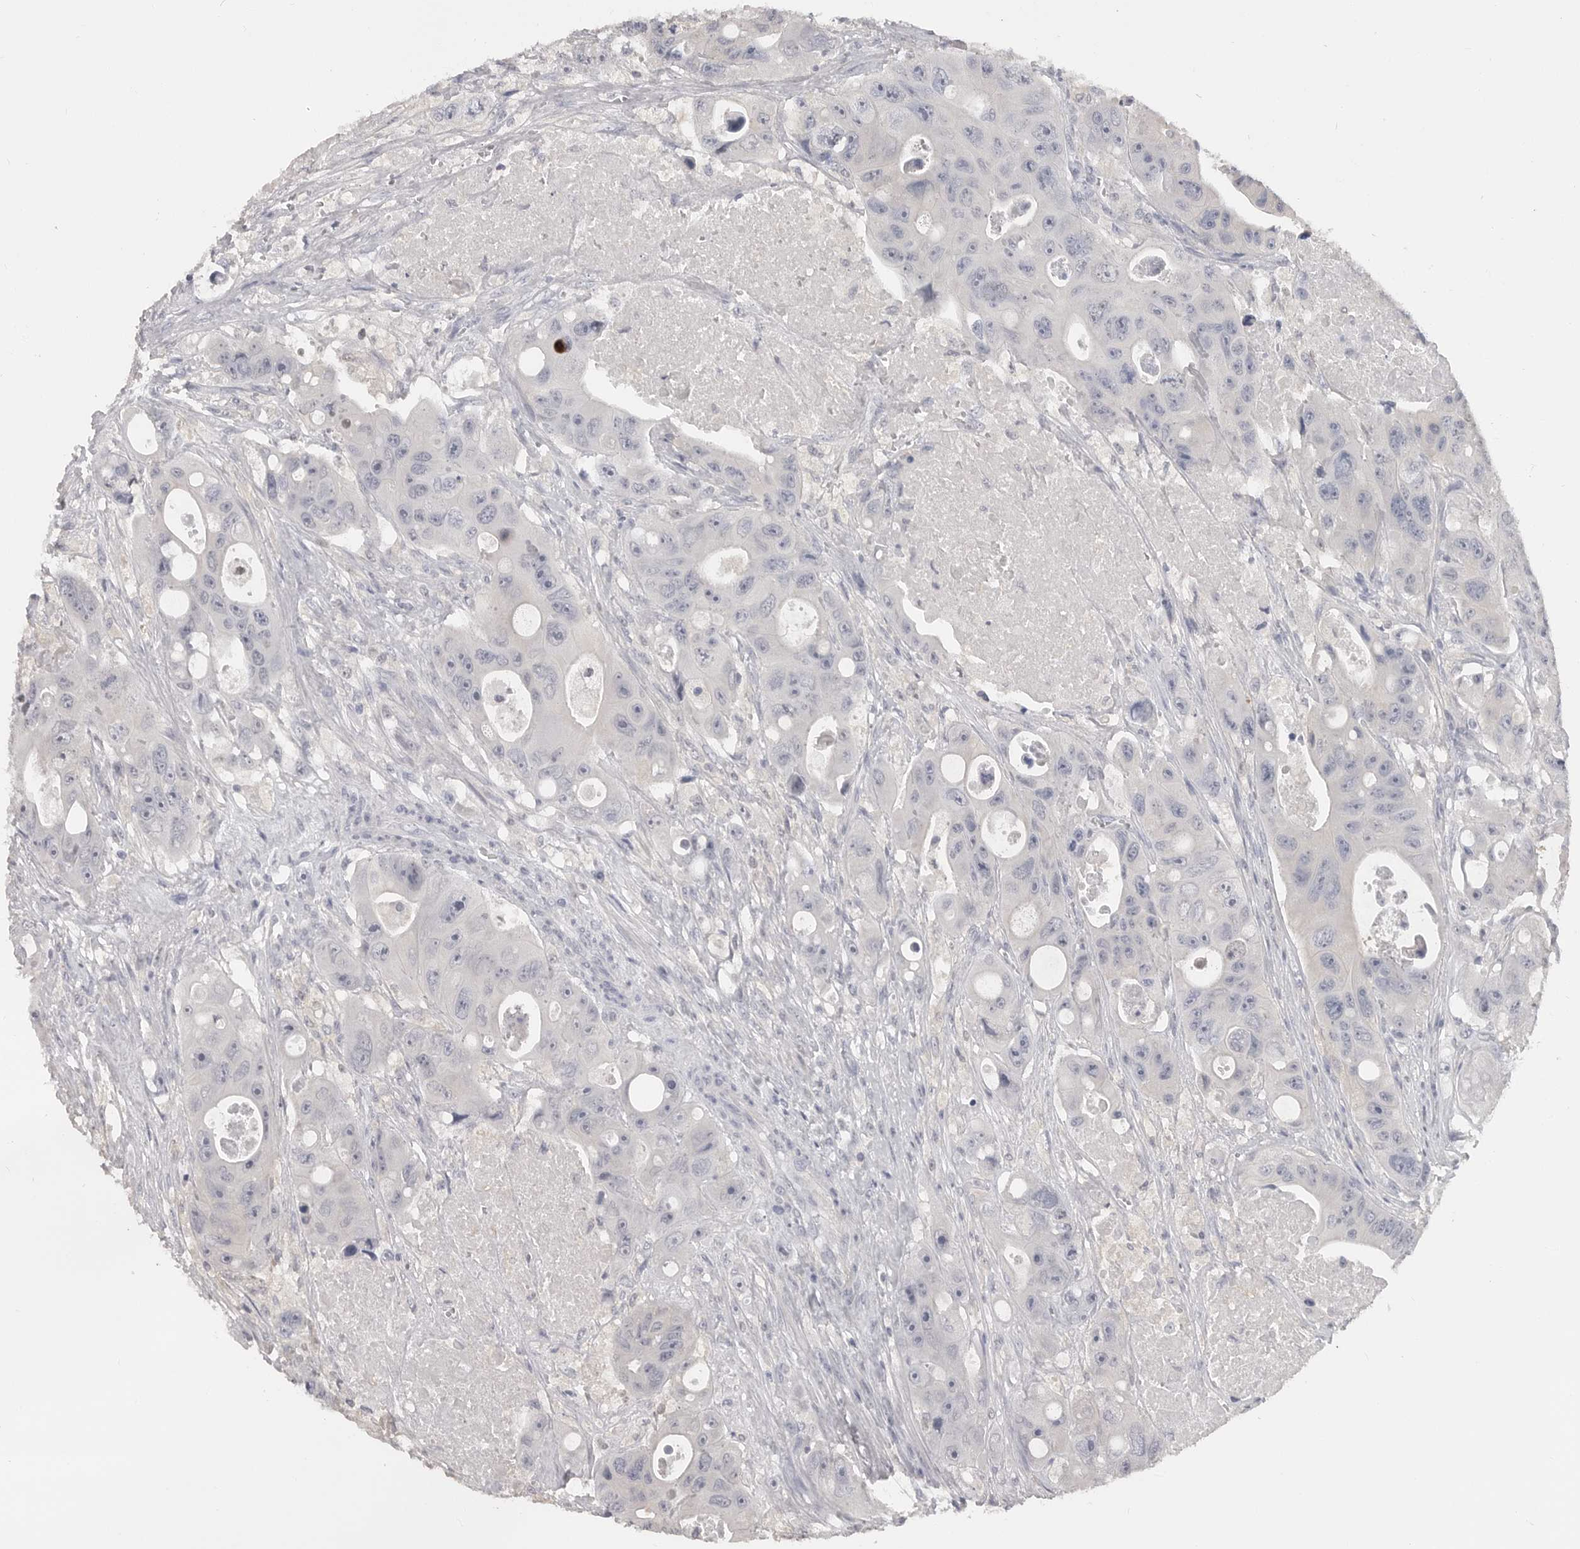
{"staining": {"intensity": "negative", "quantity": "none", "location": "none"}, "tissue": "colorectal cancer", "cell_type": "Tumor cells", "image_type": "cancer", "snomed": [{"axis": "morphology", "description": "Adenocarcinoma, NOS"}, {"axis": "topography", "description": "Colon"}], "caption": "Tumor cells are negative for brown protein staining in colorectal cancer (adenocarcinoma).", "gene": "PLEKHF1", "patient": {"sex": "female", "age": 46}}